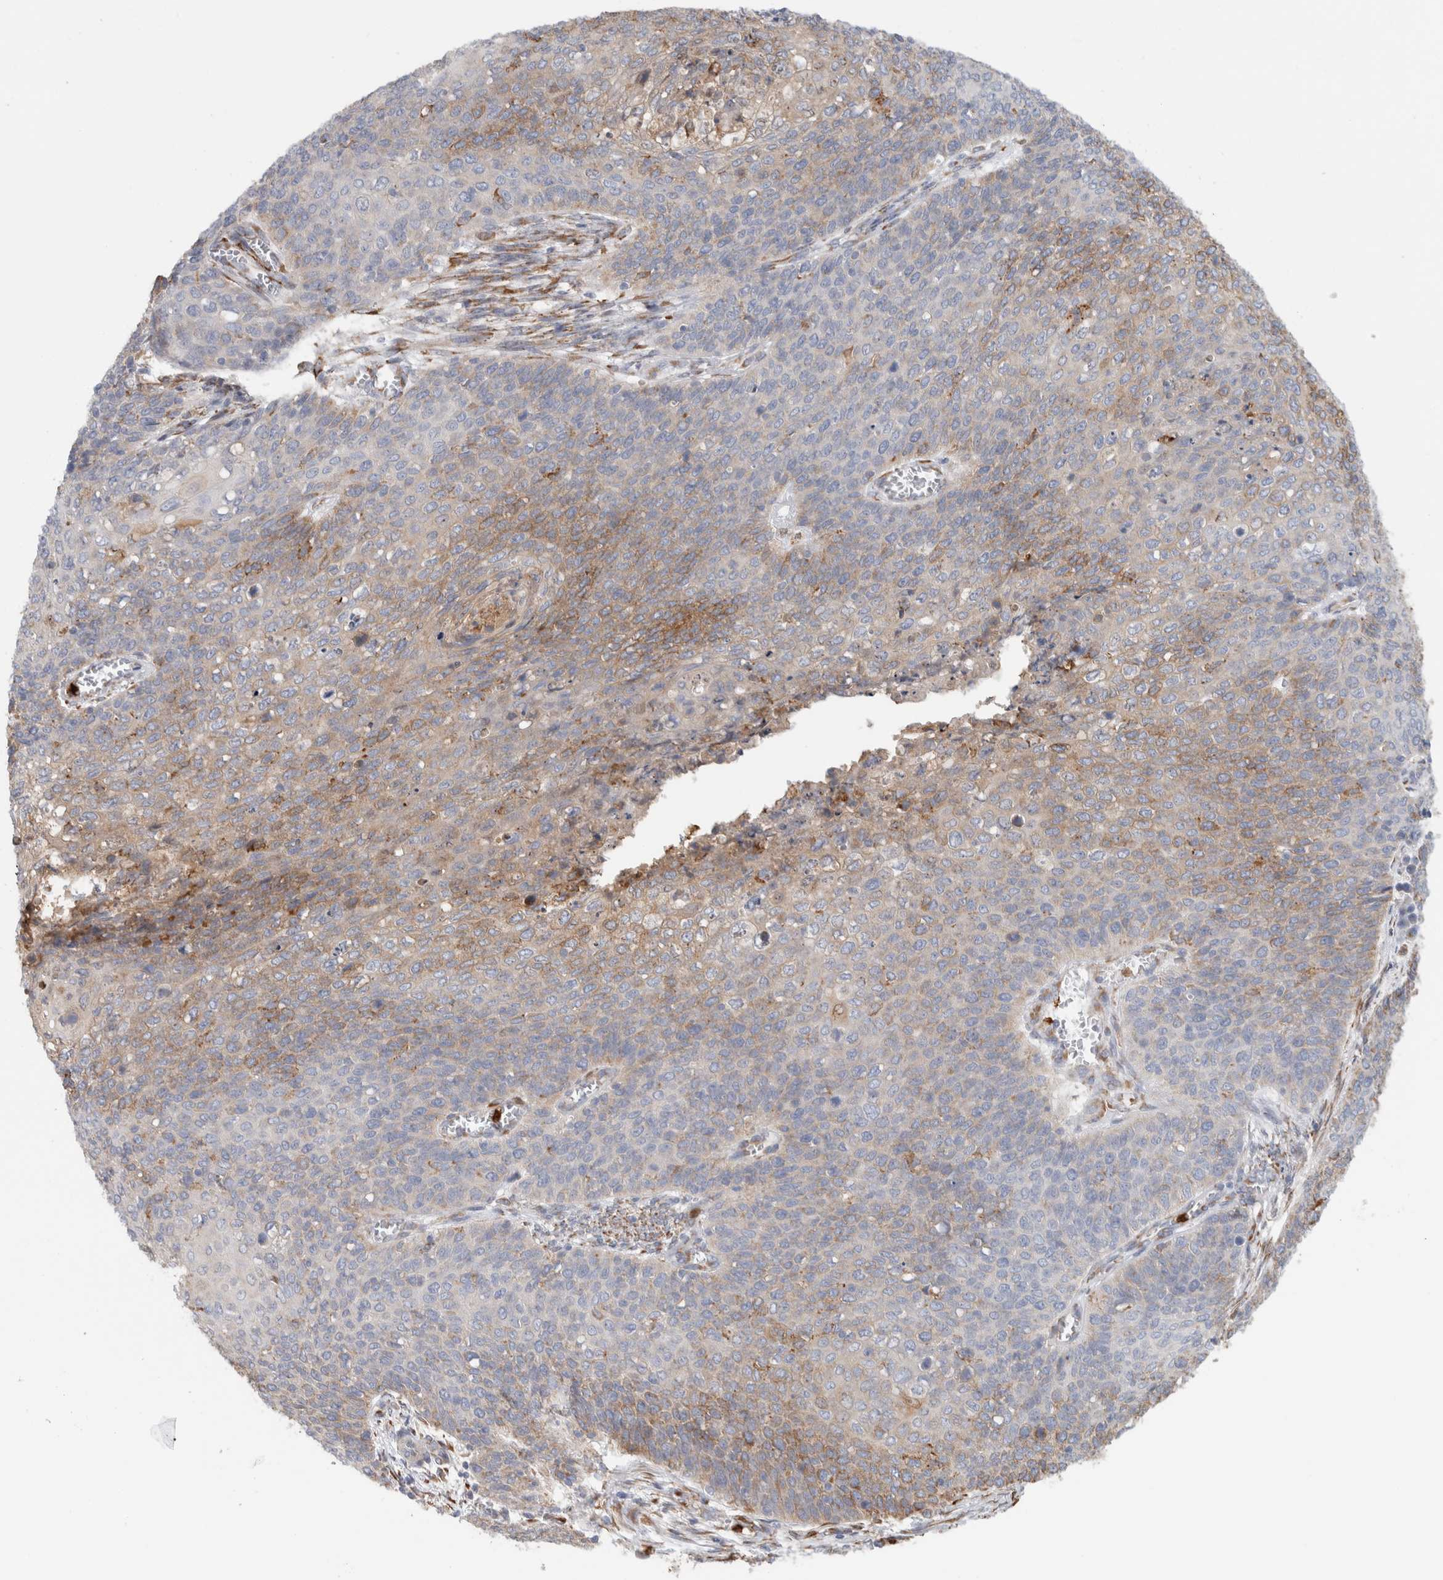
{"staining": {"intensity": "weak", "quantity": "25%-75%", "location": "cytoplasmic/membranous"}, "tissue": "cervical cancer", "cell_type": "Tumor cells", "image_type": "cancer", "snomed": [{"axis": "morphology", "description": "Squamous cell carcinoma, NOS"}, {"axis": "topography", "description": "Cervix"}], "caption": "Squamous cell carcinoma (cervical) was stained to show a protein in brown. There is low levels of weak cytoplasmic/membranous positivity in approximately 25%-75% of tumor cells. The staining was performed using DAB to visualize the protein expression in brown, while the nuclei were stained in blue with hematoxylin (Magnification: 20x).", "gene": "P4HA1", "patient": {"sex": "female", "age": 39}}